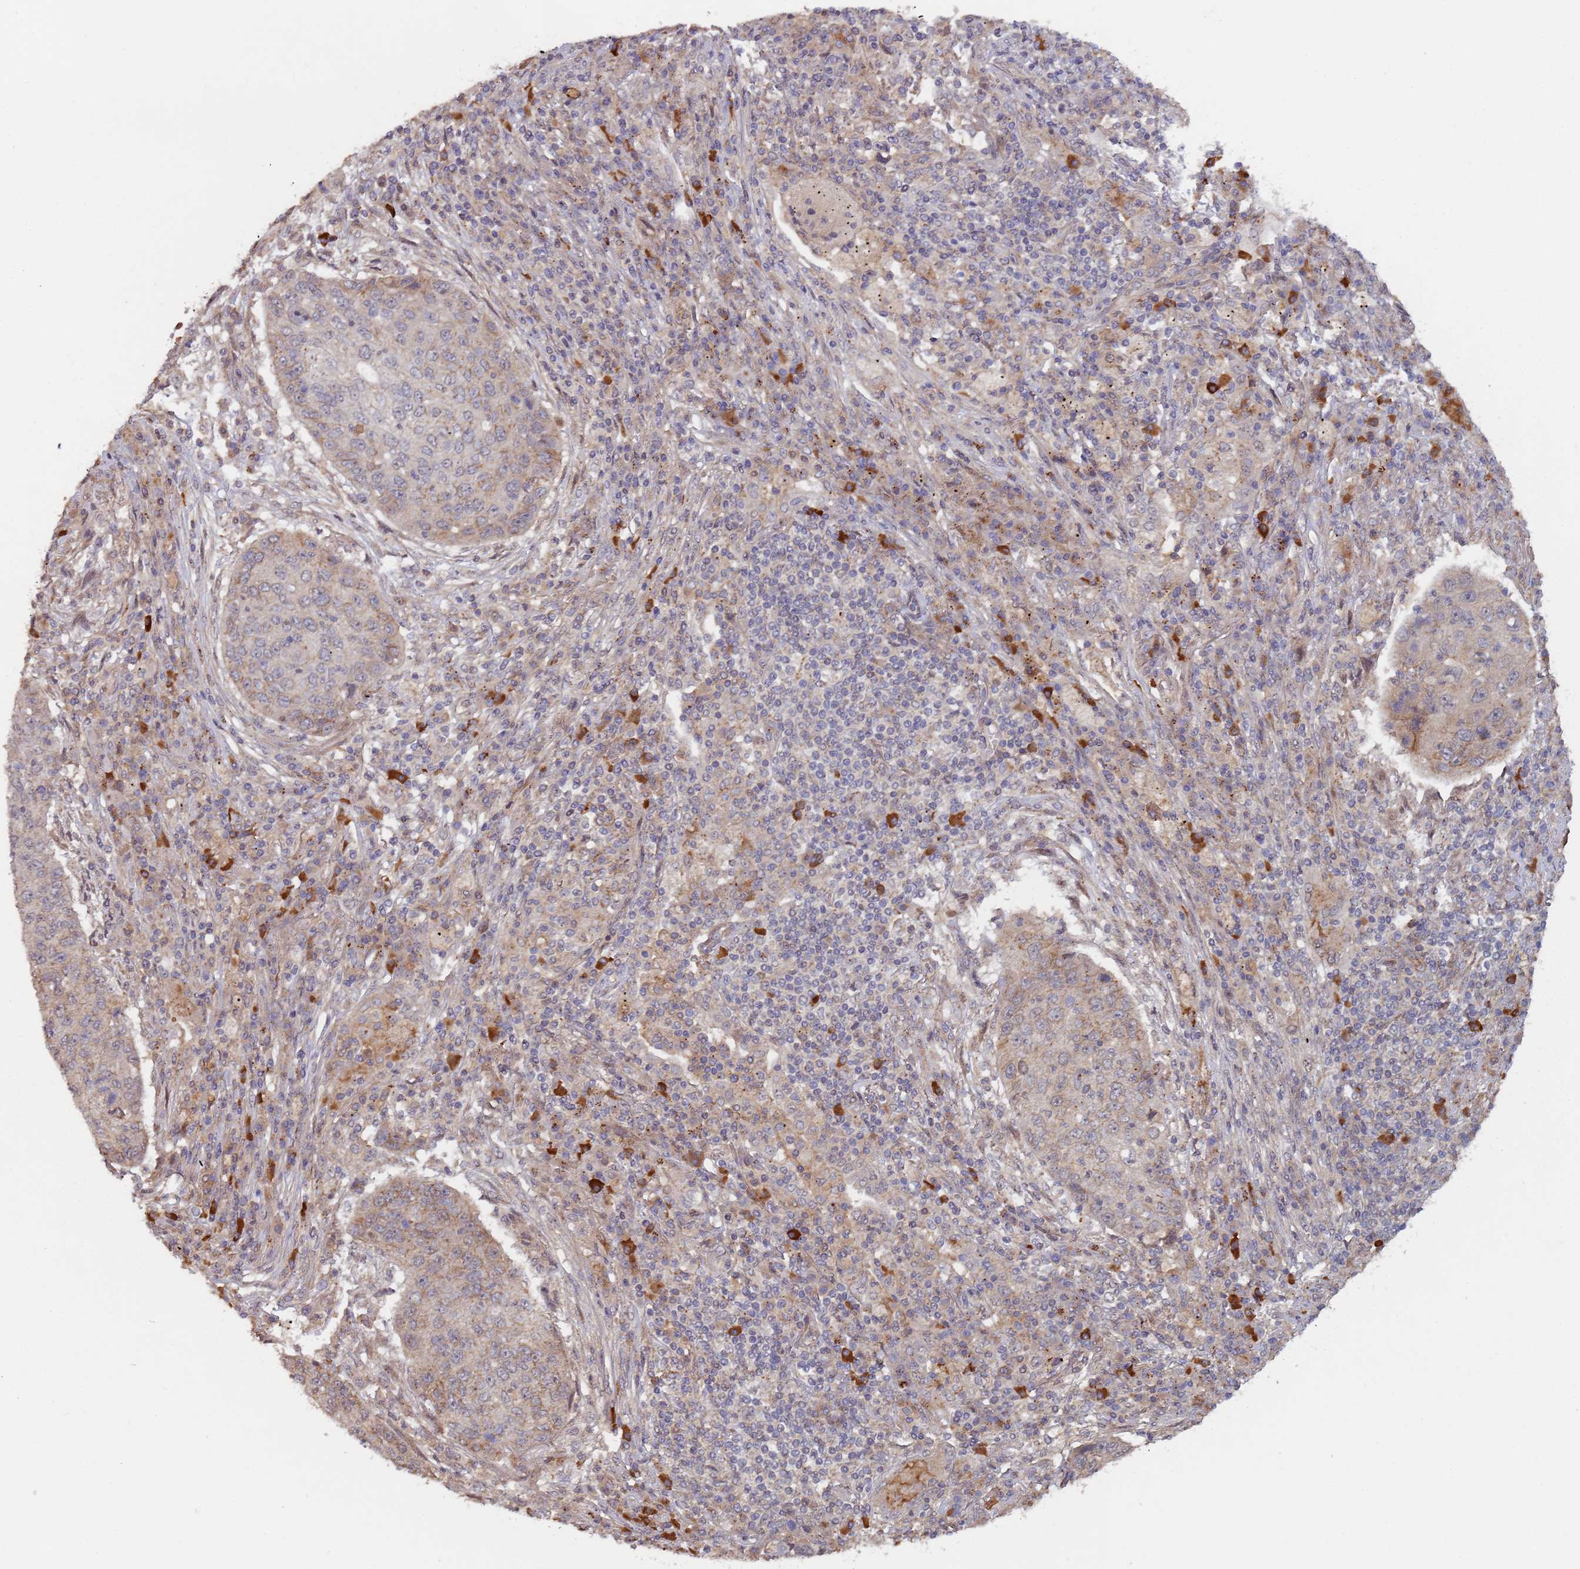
{"staining": {"intensity": "weak", "quantity": "<25%", "location": "cytoplasmic/membranous"}, "tissue": "lung cancer", "cell_type": "Tumor cells", "image_type": "cancer", "snomed": [{"axis": "morphology", "description": "Squamous cell carcinoma, NOS"}, {"axis": "topography", "description": "Lung"}], "caption": "Immunohistochemistry micrograph of lung squamous cell carcinoma stained for a protein (brown), which demonstrates no staining in tumor cells.", "gene": "KANSL1L", "patient": {"sex": "female", "age": 63}}